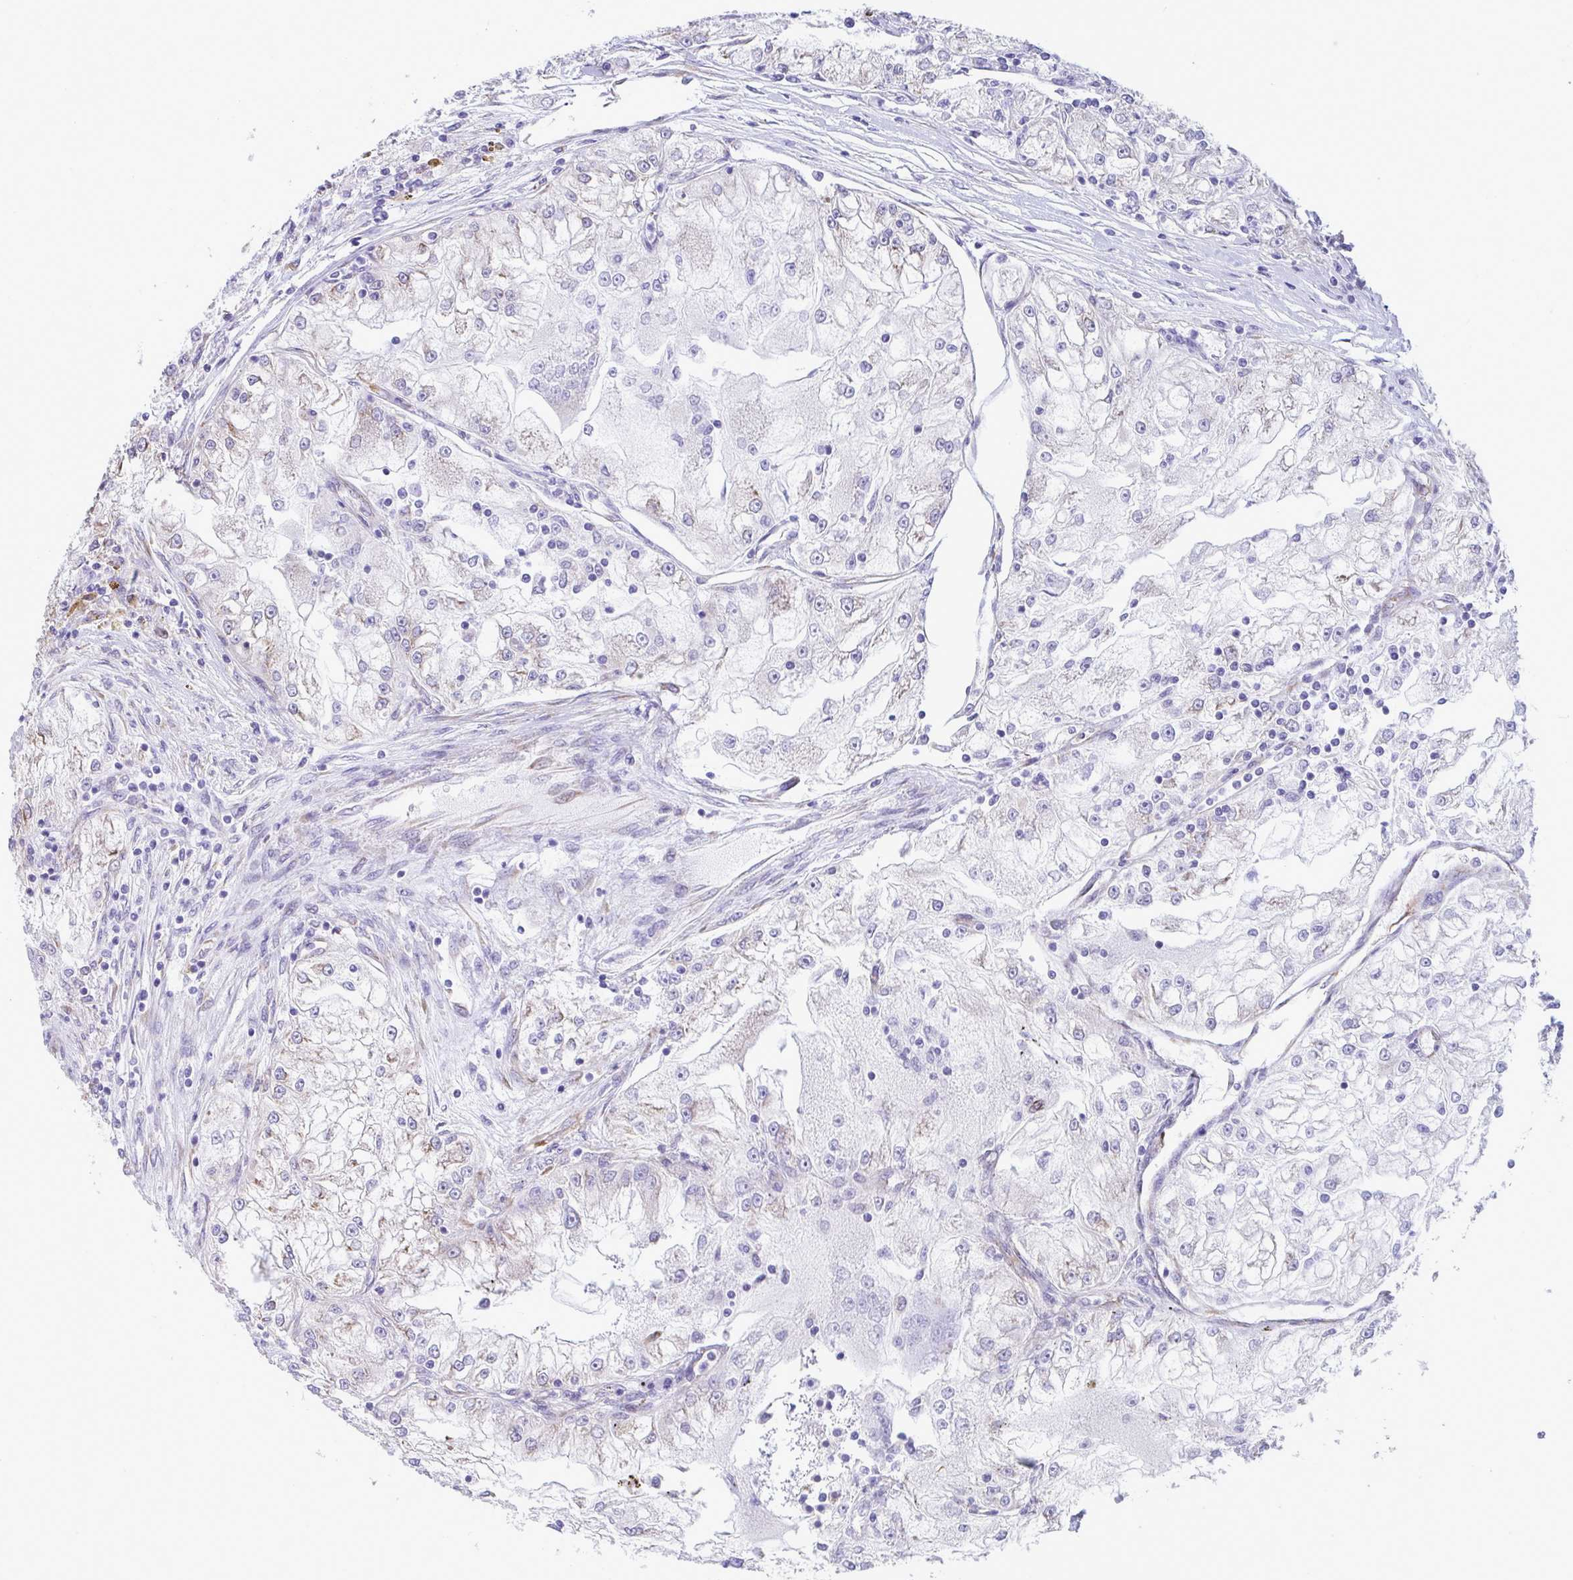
{"staining": {"intensity": "weak", "quantity": "<25%", "location": "cytoplasmic/membranous"}, "tissue": "renal cancer", "cell_type": "Tumor cells", "image_type": "cancer", "snomed": [{"axis": "morphology", "description": "Adenocarcinoma, NOS"}, {"axis": "topography", "description": "Kidney"}], "caption": "A micrograph of renal cancer stained for a protein demonstrates no brown staining in tumor cells. The staining is performed using DAB brown chromogen with nuclei counter-stained in using hematoxylin.", "gene": "ASPH", "patient": {"sex": "female", "age": 72}}